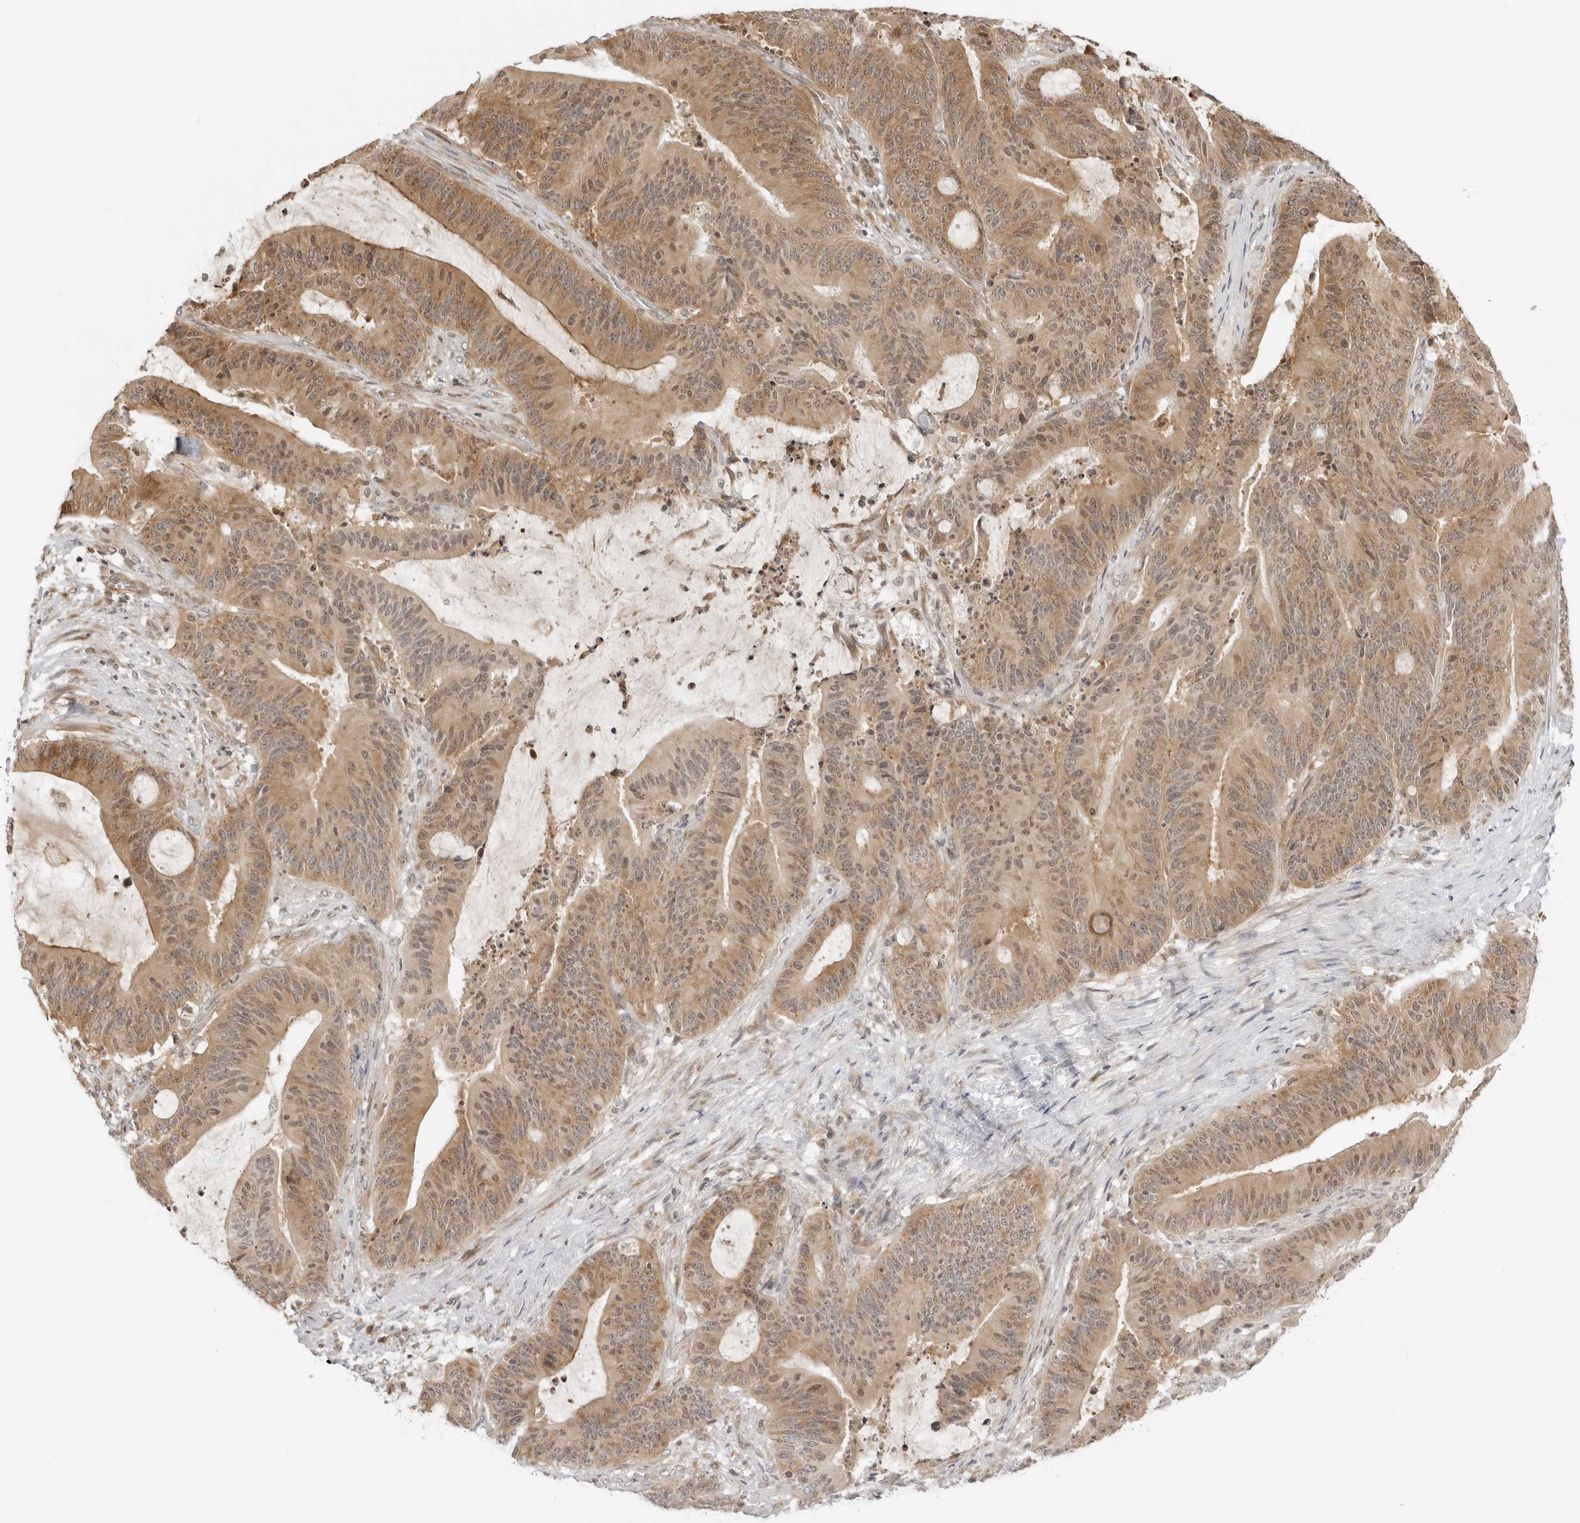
{"staining": {"intensity": "moderate", "quantity": ">75%", "location": "cytoplasmic/membranous"}, "tissue": "liver cancer", "cell_type": "Tumor cells", "image_type": "cancer", "snomed": [{"axis": "morphology", "description": "Normal tissue, NOS"}, {"axis": "morphology", "description": "Cholangiocarcinoma"}, {"axis": "topography", "description": "Liver"}, {"axis": "topography", "description": "Peripheral nerve tissue"}], "caption": "There is medium levels of moderate cytoplasmic/membranous staining in tumor cells of liver cancer (cholangiocarcinoma), as demonstrated by immunohistochemical staining (brown color).", "gene": "PRRC2C", "patient": {"sex": "female", "age": 73}}